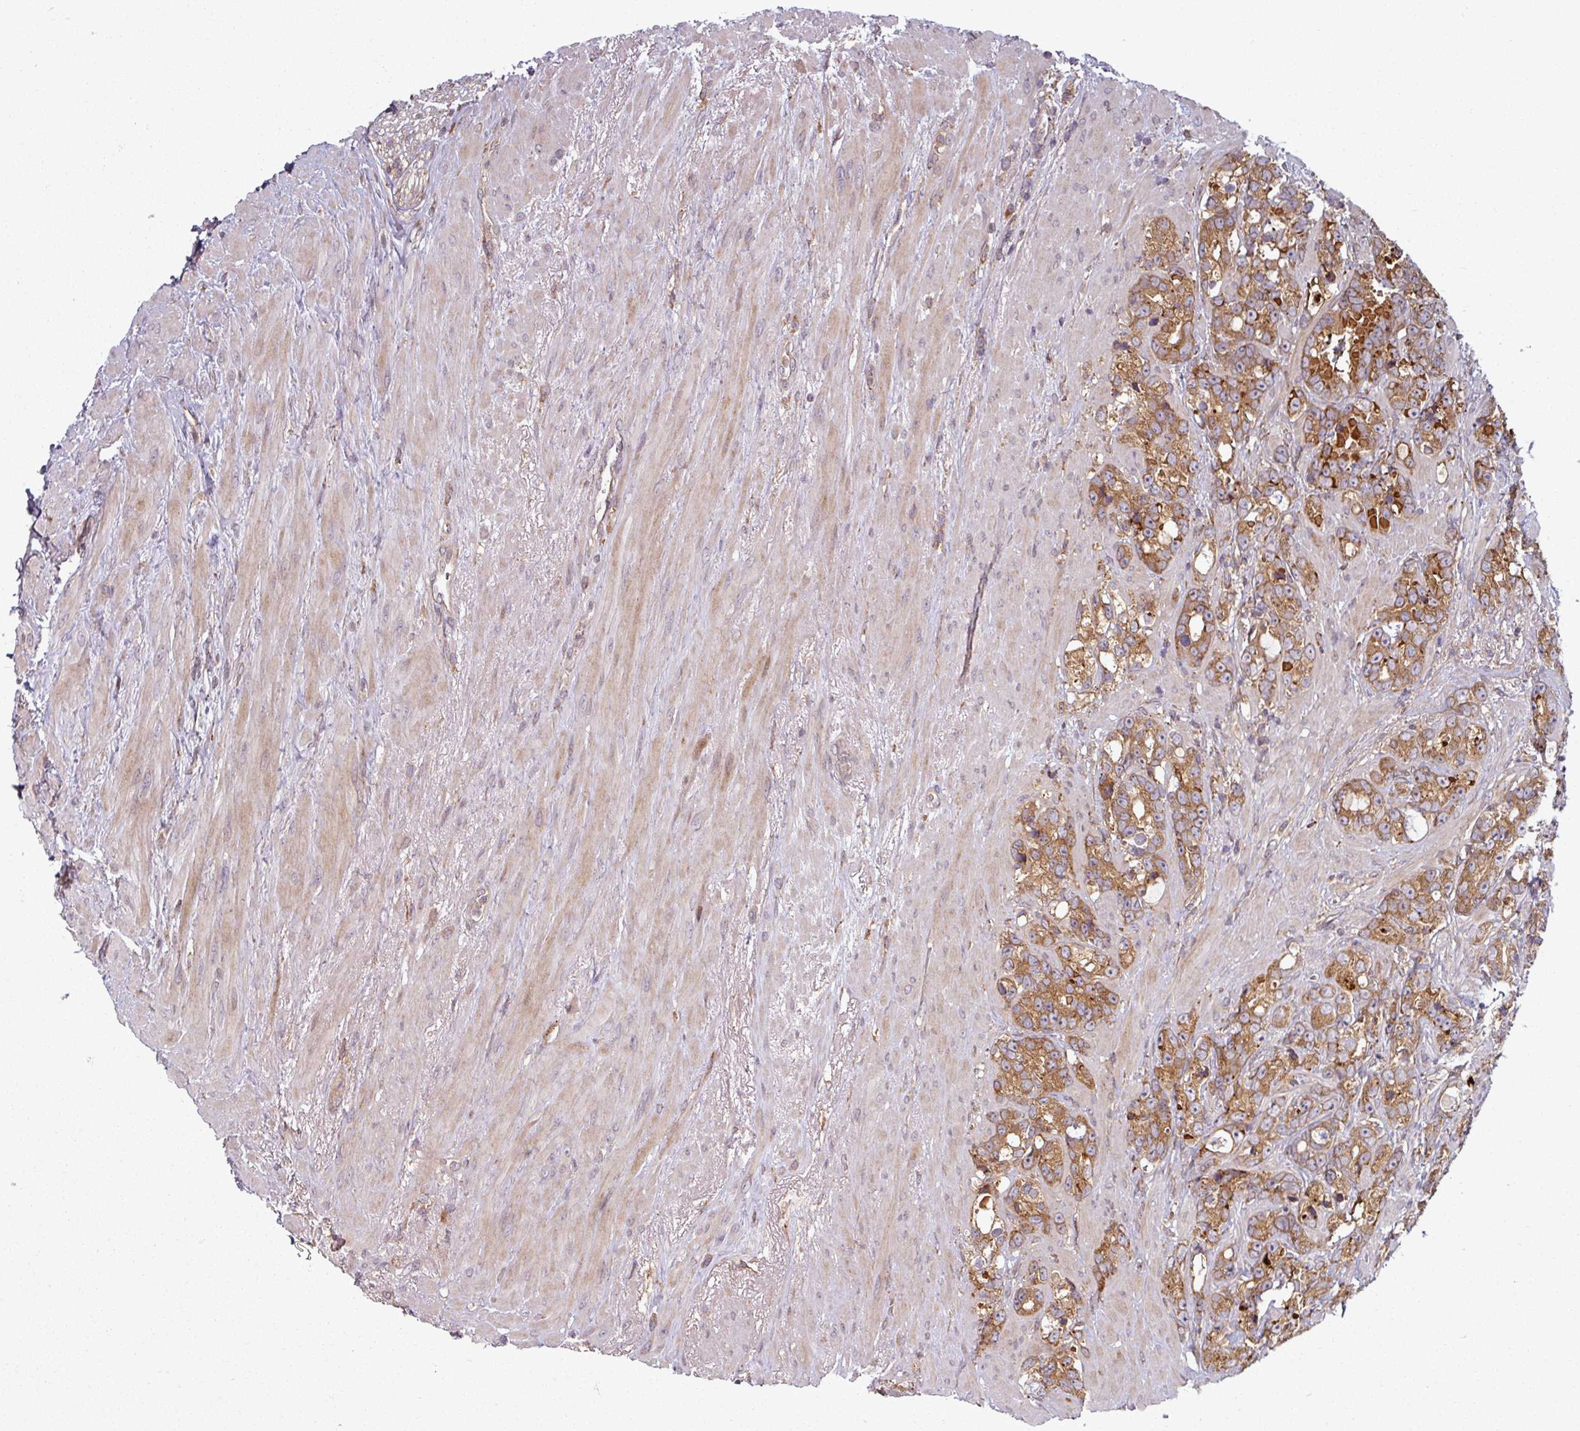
{"staining": {"intensity": "moderate", "quantity": ">75%", "location": "cytoplasmic/membranous"}, "tissue": "prostate cancer", "cell_type": "Tumor cells", "image_type": "cancer", "snomed": [{"axis": "morphology", "description": "Adenocarcinoma, High grade"}, {"axis": "topography", "description": "Prostate"}], "caption": "DAB immunohistochemical staining of prostate cancer (adenocarcinoma (high-grade)) reveals moderate cytoplasmic/membranous protein positivity in approximately >75% of tumor cells.", "gene": "RAB5A", "patient": {"sex": "male", "age": 74}}